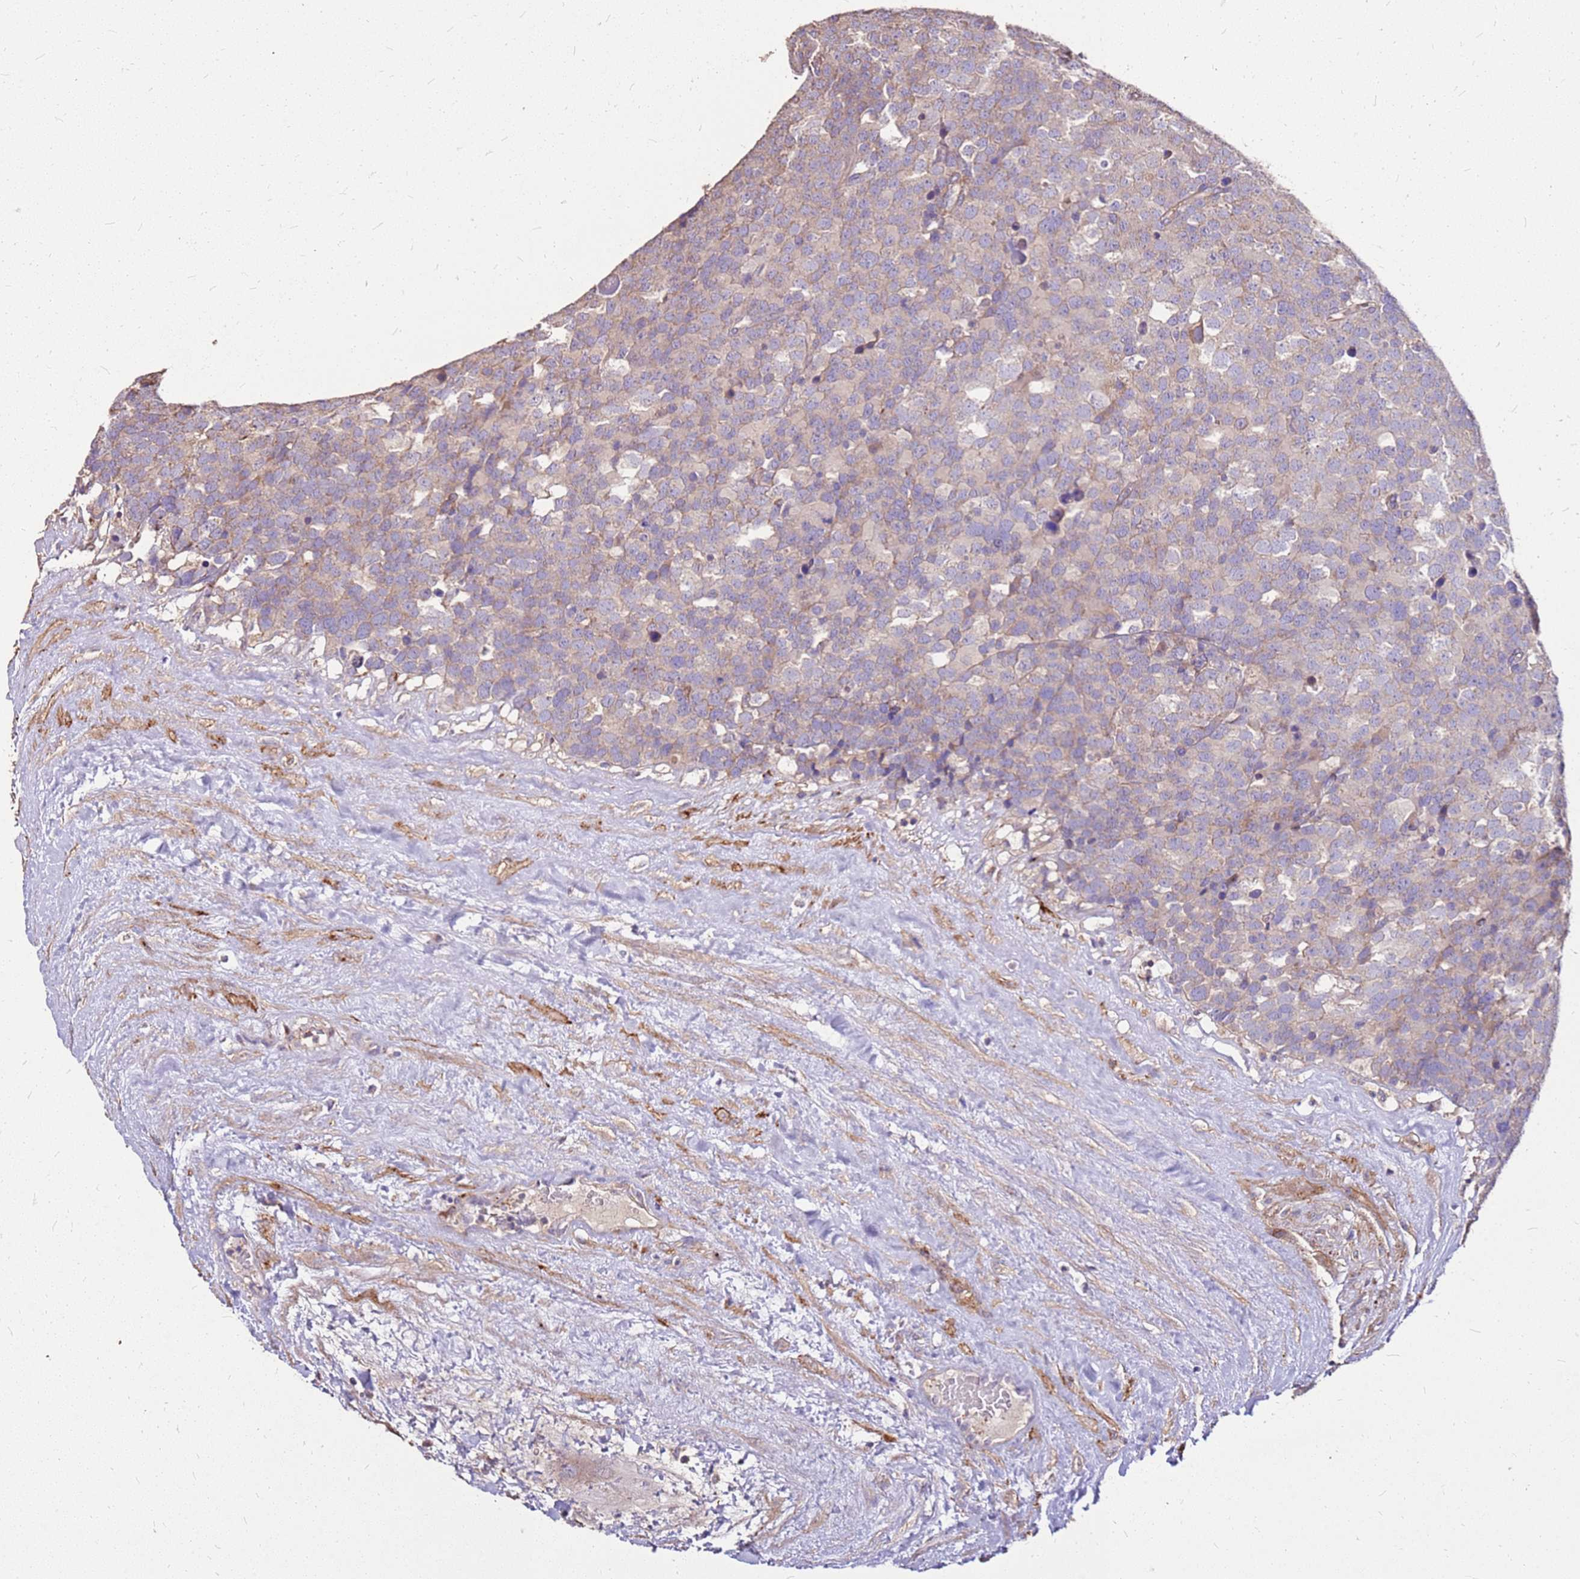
{"staining": {"intensity": "weak", "quantity": "<25%", "location": "cytoplasmic/membranous"}, "tissue": "testis cancer", "cell_type": "Tumor cells", "image_type": "cancer", "snomed": [{"axis": "morphology", "description": "Seminoma, NOS"}, {"axis": "topography", "description": "Testis"}], "caption": "IHC image of seminoma (testis) stained for a protein (brown), which exhibits no positivity in tumor cells.", "gene": "EXD3", "patient": {"sex": "male", "age": 71}}